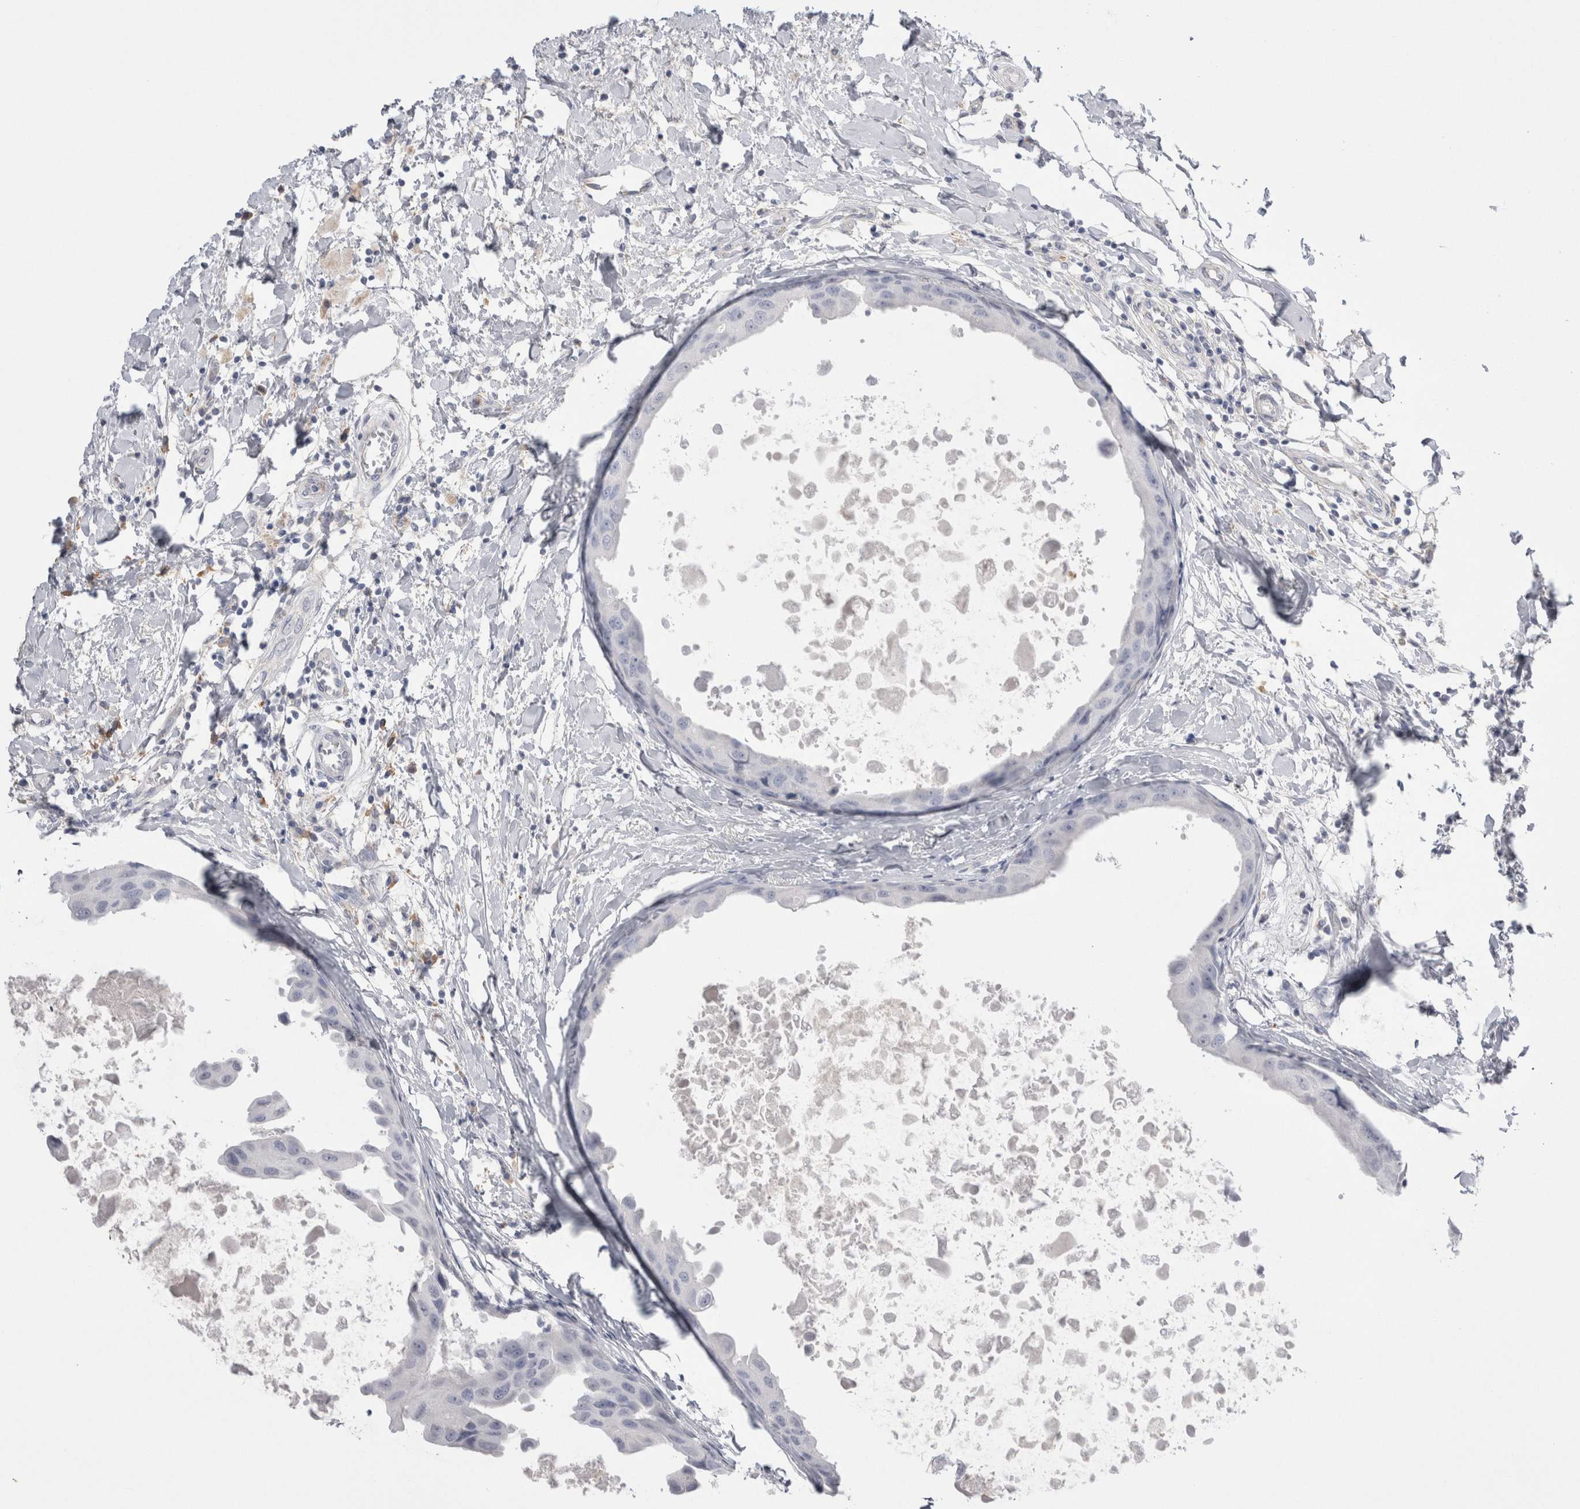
{"staining": {"intensity": "negative", "quantity": "none", "location": "none"}, "tissue": "breast cancer", "cell_type": "Tumor cells", "image_type": "cancer", "snomed": [{"axis": "morphology", "description": "Duct carcinoma"}, {"axis": "topography", "description": "Breast"}], "caption": "Protein analysis of breast cancer displays no significant expression in tumor cells. The staining was performed using DAB (3,3'-diaminobenzidine) to visualize the protein expression in brown, while the nuclei were stained in blue with hematoxylin (Magnification: 20x).", "gene": "EPDR1", "patient": {"sex": "female", "age": 27}}